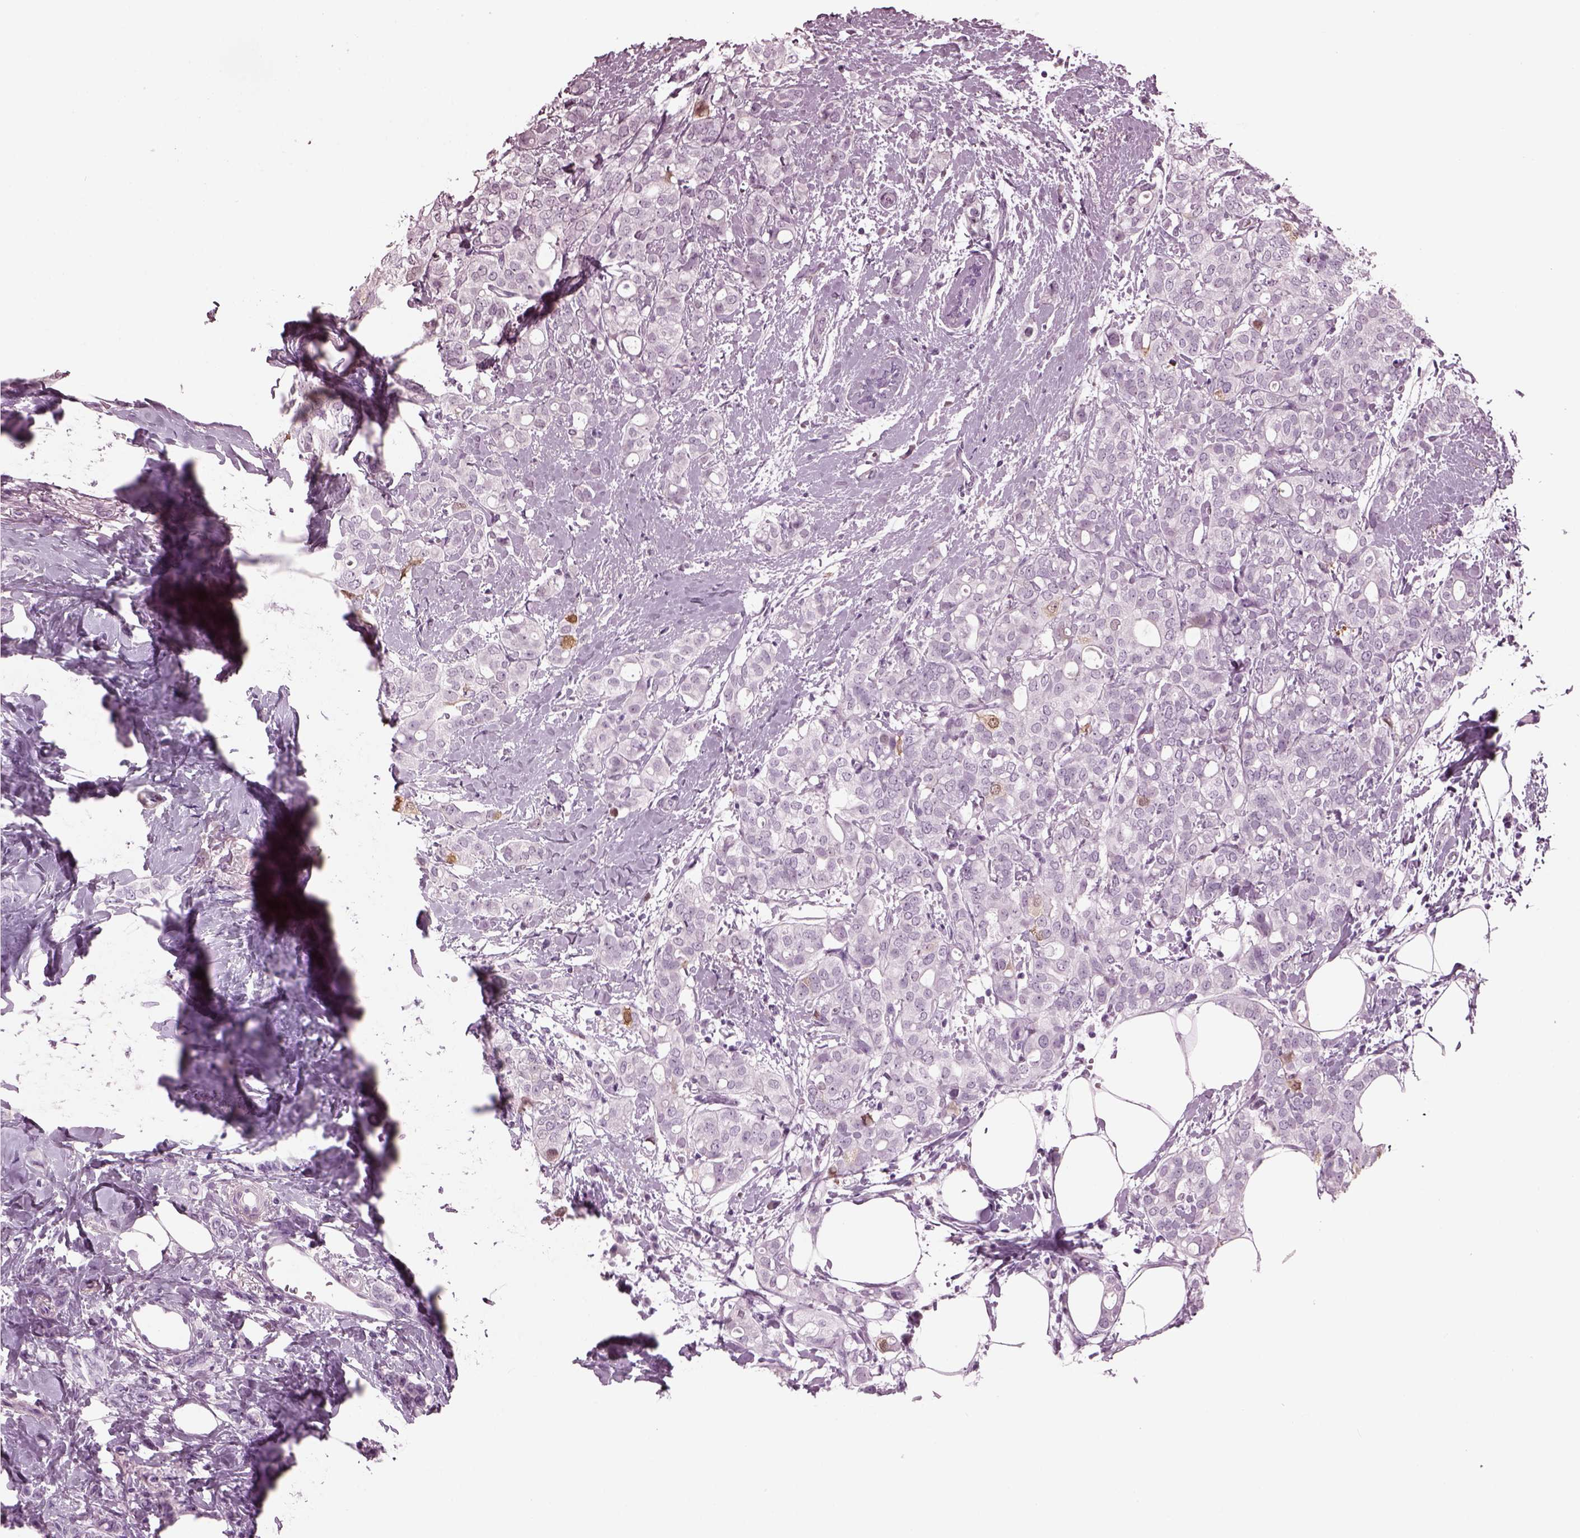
{"staining": {"intensity": "negative", "quantity": "none", "location": "none"}, "tissue": "breast cancer", "cell_type": "Tumor cells", "image_type": "cancer", "snomed": [{"axis": "morphology", "description": "Duct carcinoma"}, {"axis": "topography", "description": "Breast"}], "caption": "DAB (3,3'-diaminobenzidine) immunohistochemical staining of human invasive ductal carcinoma (breast) displays no significant staining in tumor cells. The staining was performed using DAB to visualize the protein expression in brown, while the nuclei were stained in blue with hematoxylin (Magnification: 20x).", "gene": "TPPP2", "patient": {"sex": "female", "age": 40}}